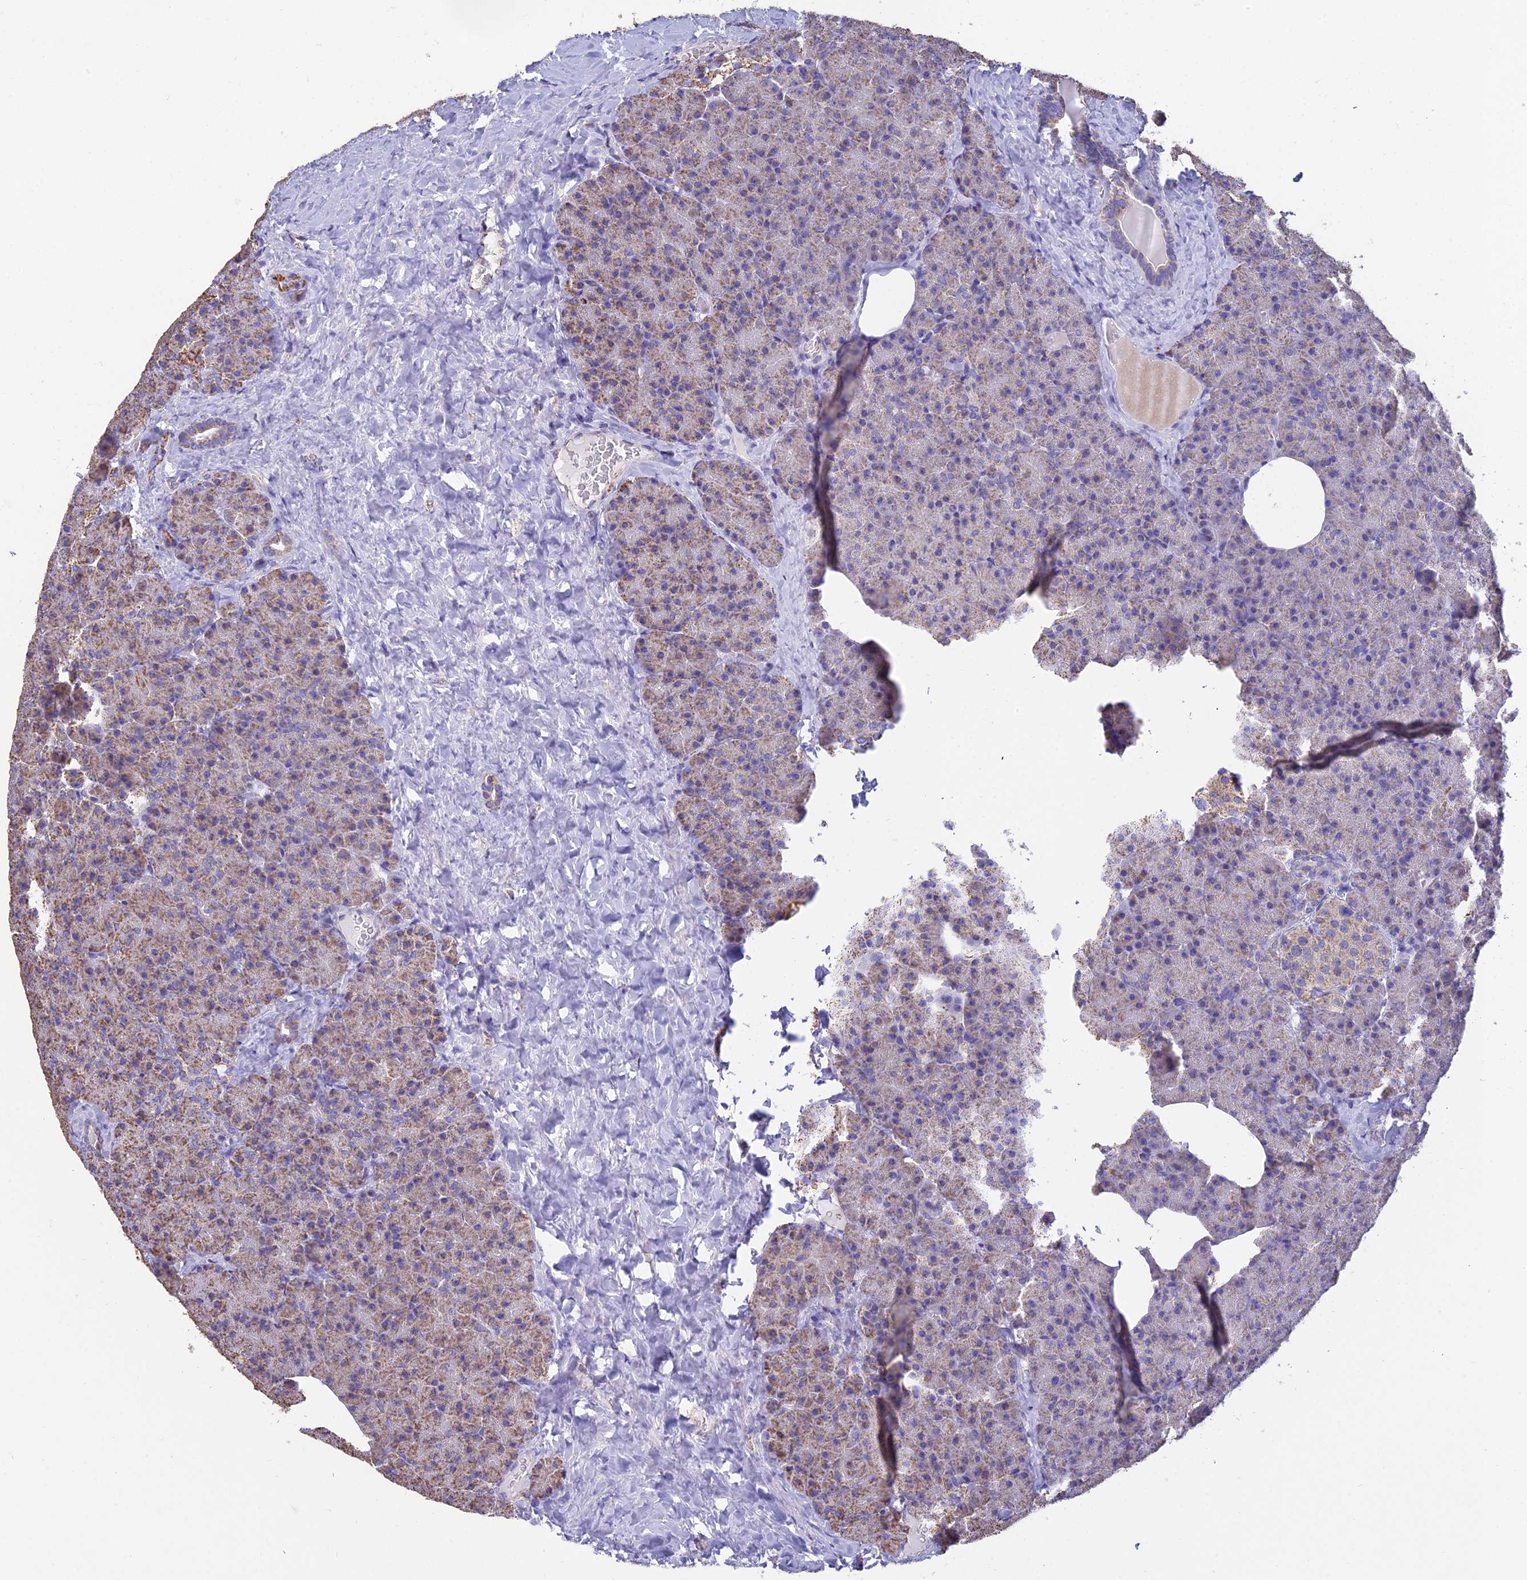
{"staining": {"intensity": "moderate", "quantity": ">75%", "location": "cytoplasmic/membranous"}, "tissue": "pancreas", "cell_type": "Exocrine glandular cells", "image_type": "normal", "snomed": [{"axis": "morphology", "description": "Normal tissue, NOS"}, {"axis": "morphology", "description": "Carcinoid, malignant, NOS"}, {"axis": "topography", "description": "Pancreas"}], "caption": "Pancreas stained with IHC demonstrates moderate cytoplasmic/membranous expression in about >75% of exocrine glandular cells.", "gene": "OR2W3", "patient": {"sex": "female", "age": 35}}